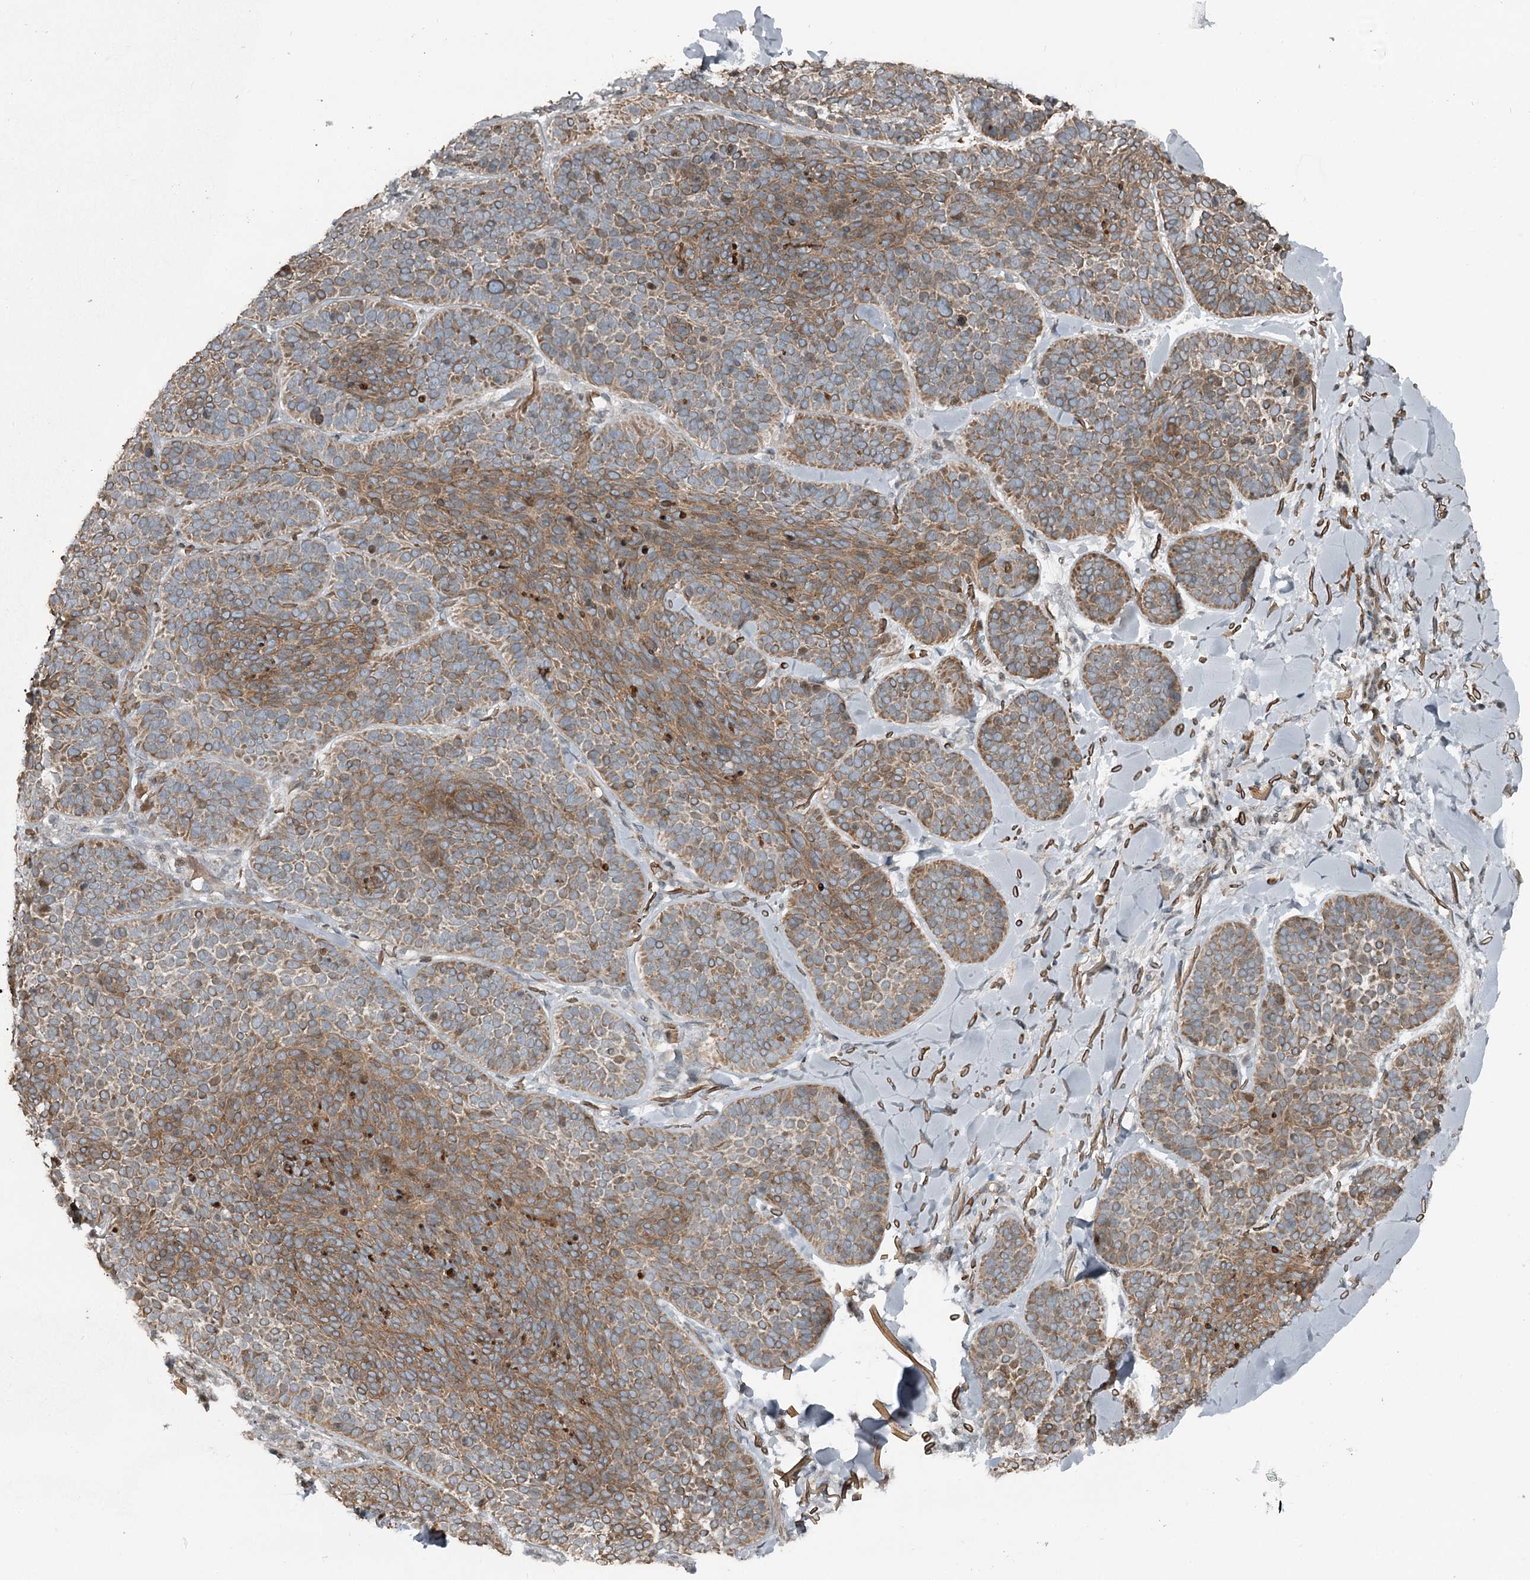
{"staining": {"intensity": "moderate", "quantity": ">75%", "location": "cytoplasmic/membranous"}, "tissue": "skin cancer", "cell_type": "Tumor cells", "image_type": "cancer", "snomed": [{"axis": "morphology", "description": "Basal cell carcinoma"}, {"axis": "topography", "description": "Skin"}], "caption": "There is medium levels of moderate cytoplasmic/membranous positivity in tumor cells of skin cancer, as demonstrated by immunohistochemical staining (brown color).", "gene": "RASSF8", "patient": {"sex": "male", "age": 85}}